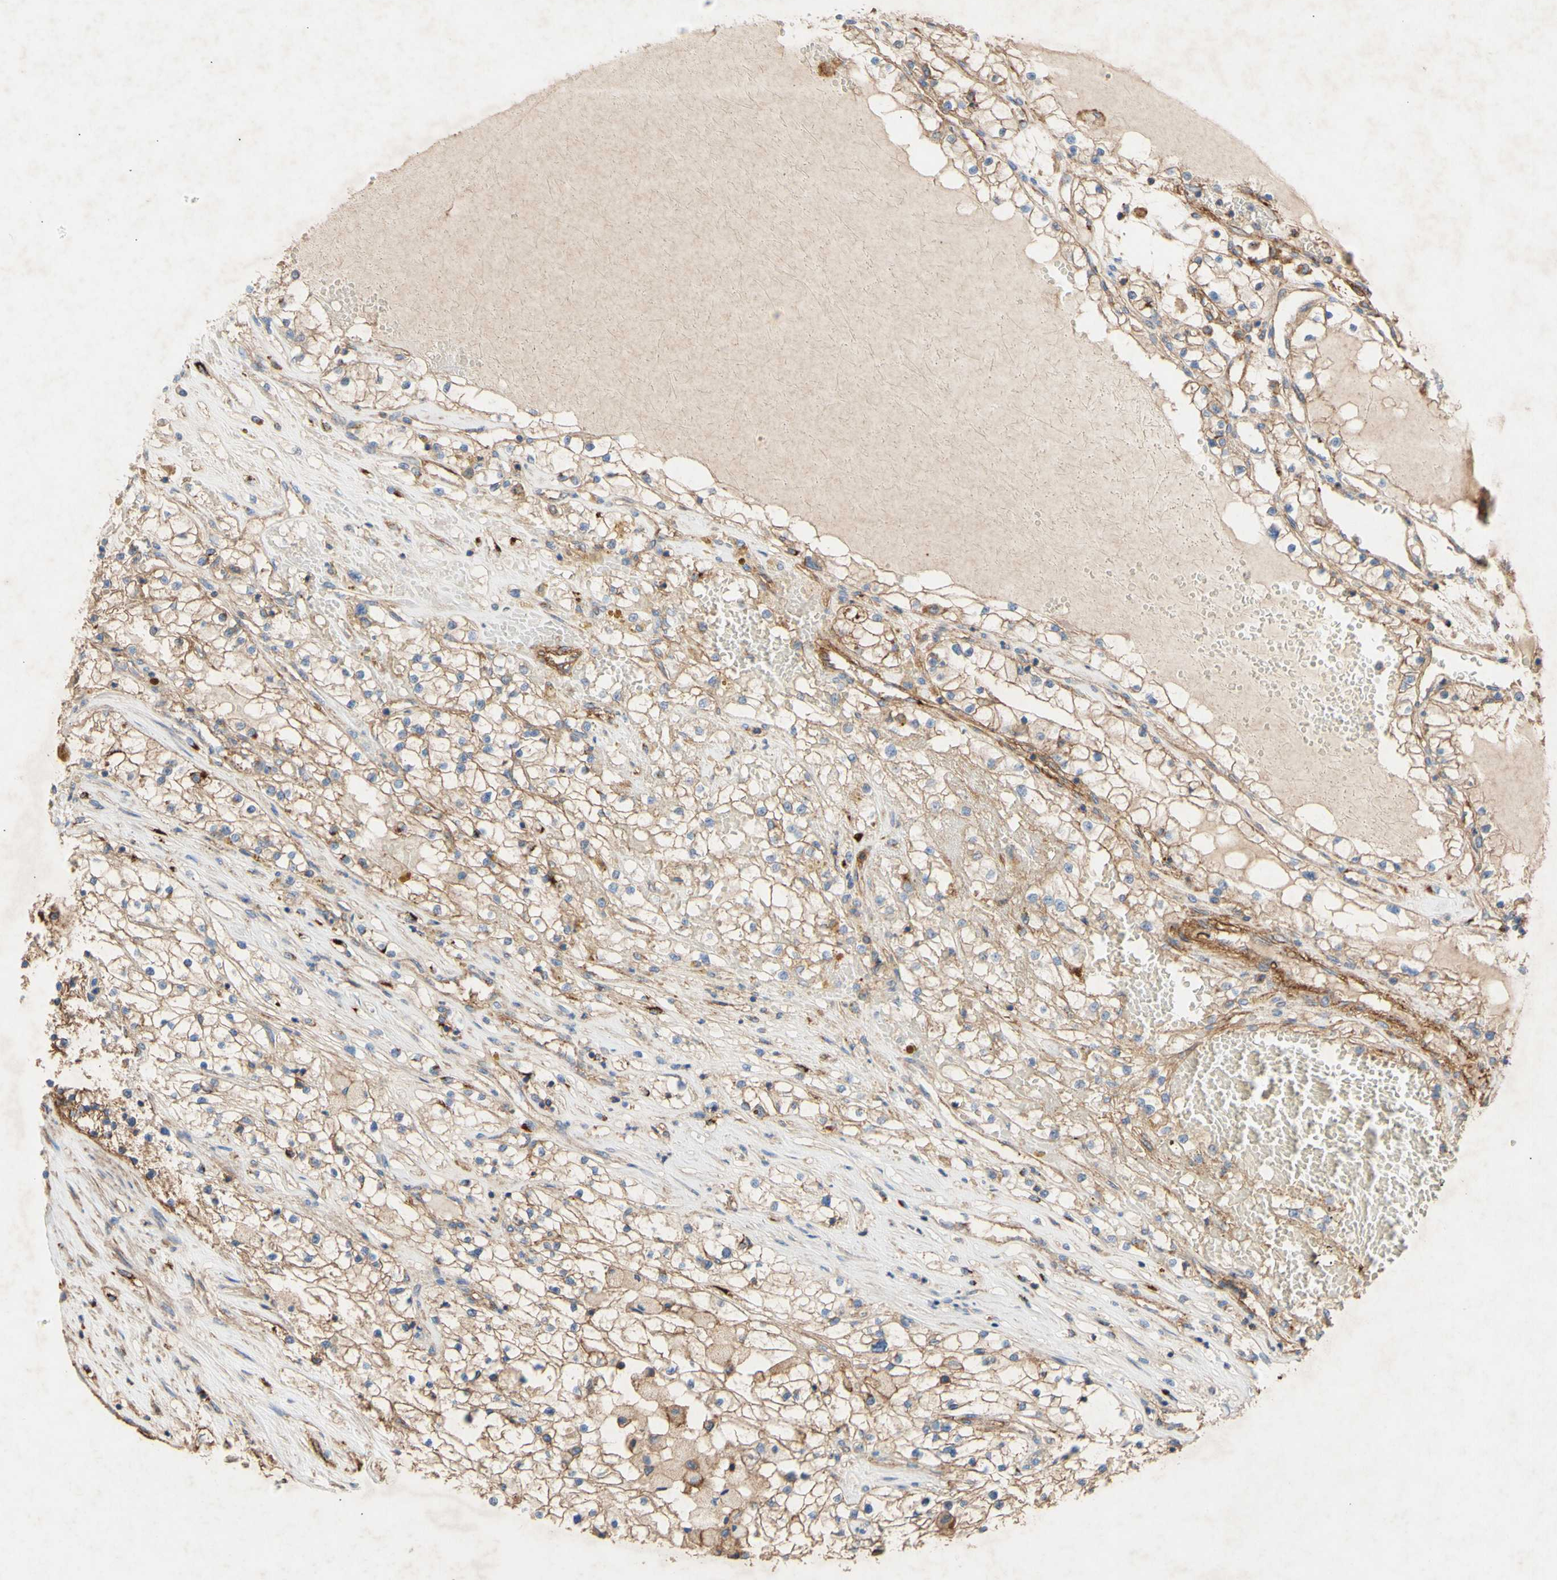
{"staining": {"intensity": "weak", "quantity": ">75%", "location": "cytoplasmic/membranous"}, "tissue": "renal cancer", "cell_type": "Tumor cells", "image_type": "cancer", "snomed": [{"axis": "morphology", "description": "Adenocarcinoma, NOS"}, {"axis": "topography", "description": "Kidney"}], "caption": "Immunohistochemical staining of renal cancer shows low levels of weak cytoplasmic/membranous protein staining in about >75% of tumor cells. The protein is shown in brown color, while the nuclei are stained blue.", "gene": "ATP2A3", "patient": {"sex": "male", "age": 68}}